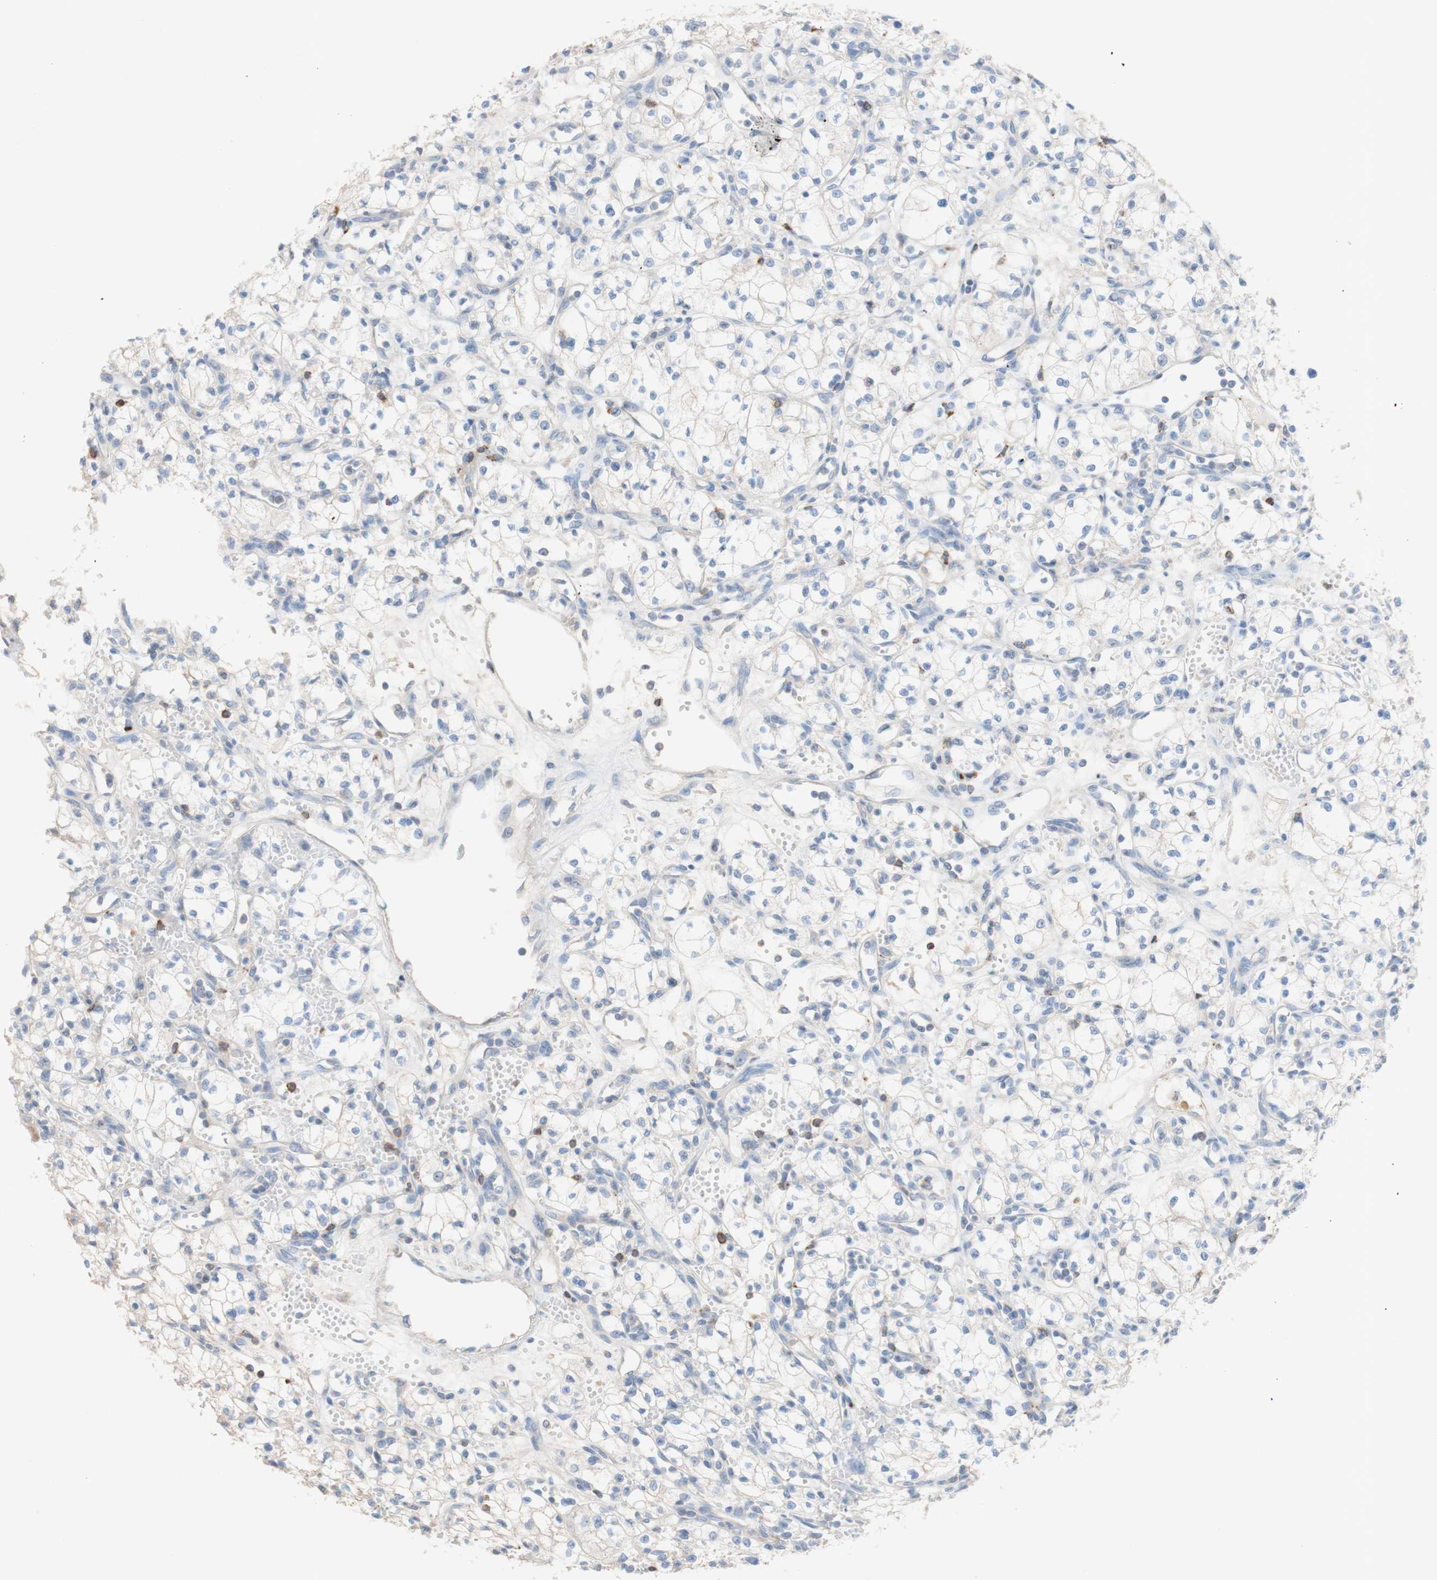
{"staining": {"intensity": "negative", "quantity": "none", "location": "none"}, "tissue": "renal cancer", "cell_type": "Tumor cells", "image_type": "cancer", "snomed": [{"axis": "morphology", "description": "Normal tissue, NOS"}, {"axis": "morphology", "description": "Adenocarcinoma, NOS"}, {"axis": "topography", "description": "Kidney"}], "caption": "A histopathology image of human adenocarcinoma (renal) is negative for staining in tumor cells.", "gene": "PACSIN1", "patient": {"sex": "male", "age": 59}}